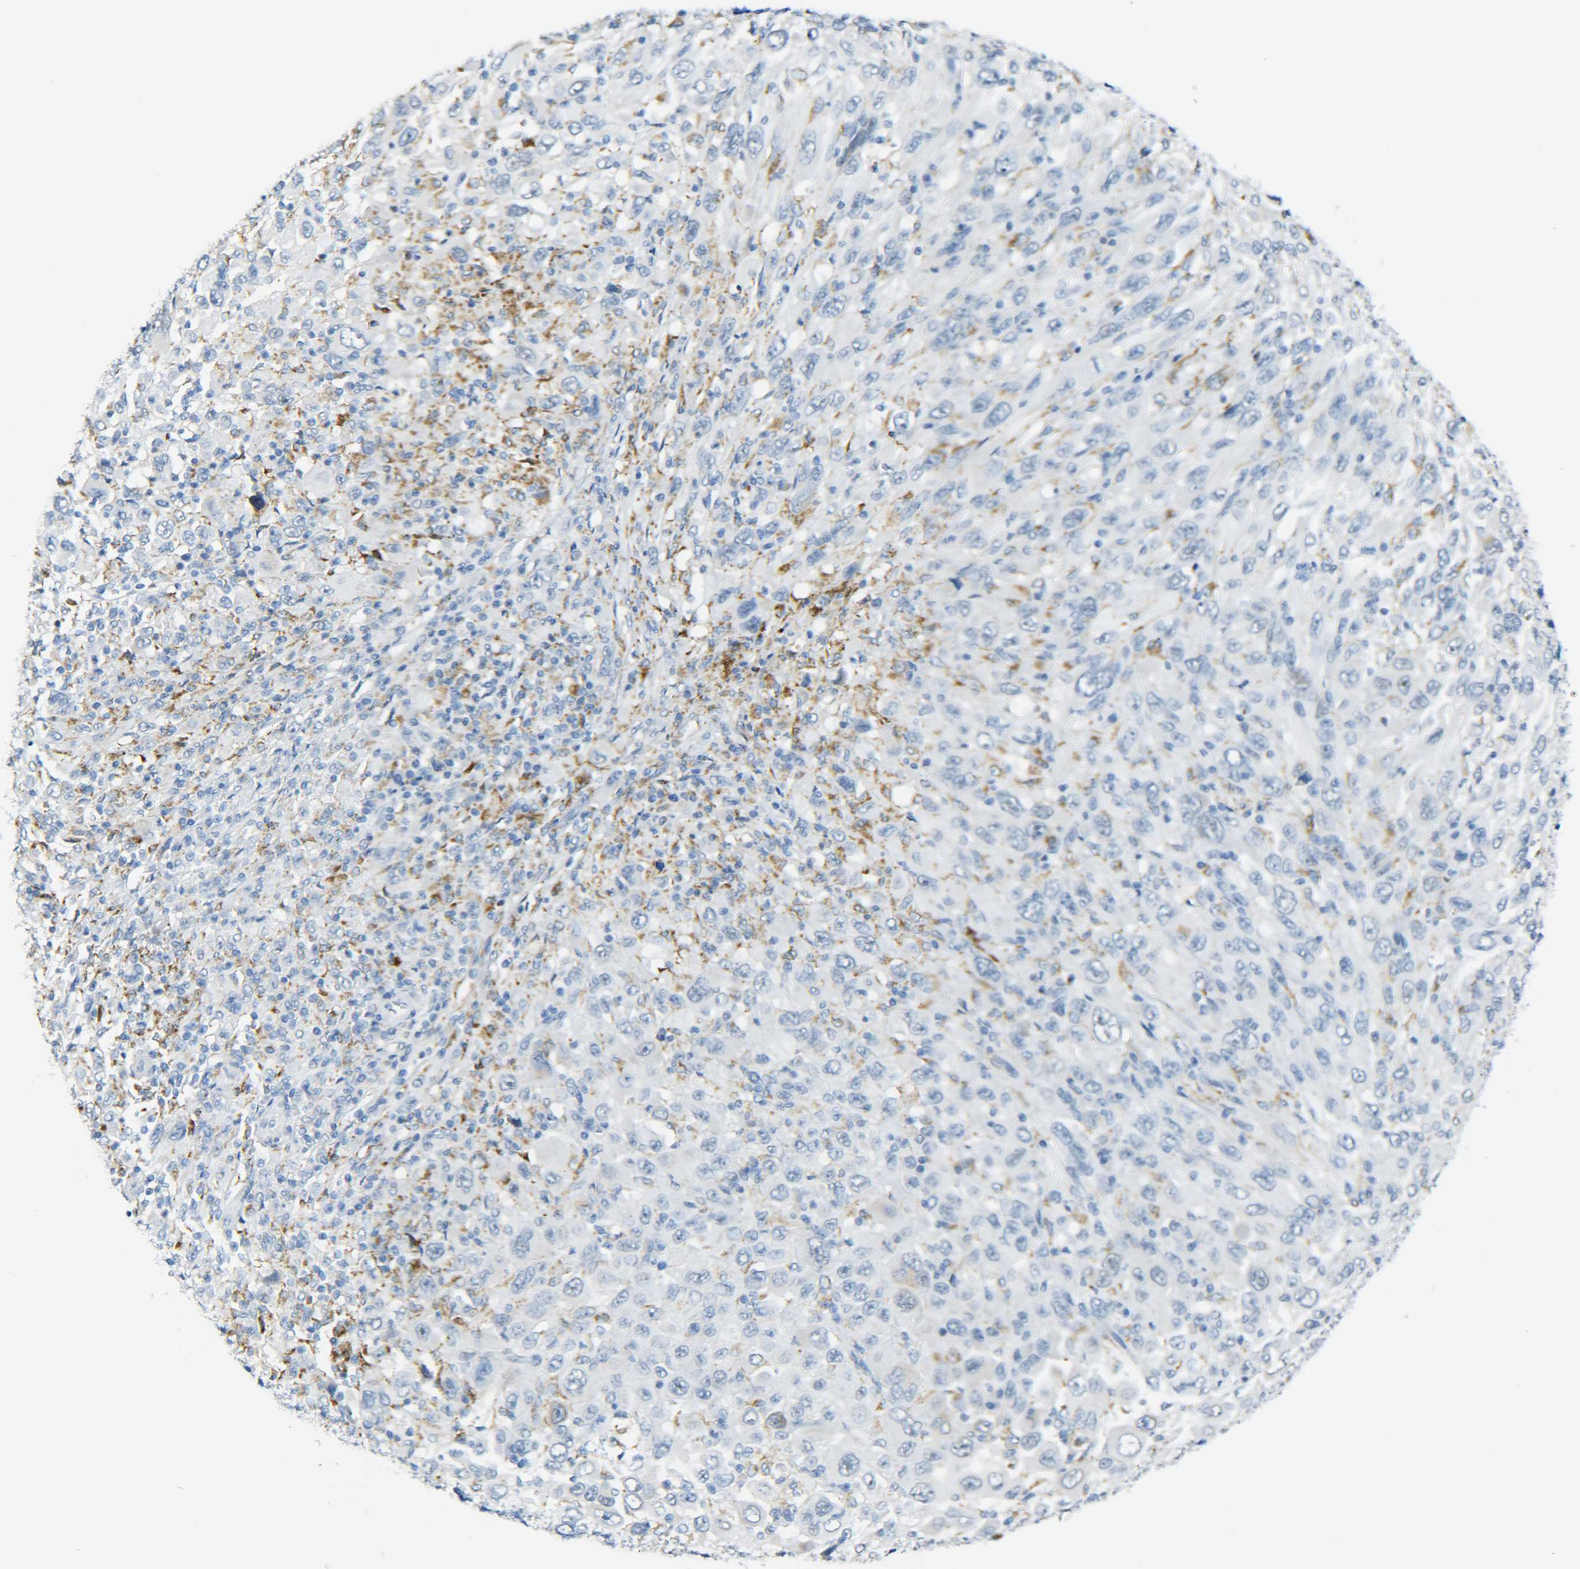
{"staining": {"intensity": "negative", "quantity": "none", "location": "none"}, "tissue": "melanoma", "cell_type": "Tumor cells", "image_type": "cancer", "snomed": [{"axis": "morphology", "description": "Malignant melanoma, Metastatic site"}, {"axis": "topography", "description": "Skin"}], "caption": "Tumor cells show no significant expression in malignant melanoma (metastatic site).", "gene": "C15orf48", "patient": {"sex": "female", "age": 56}}